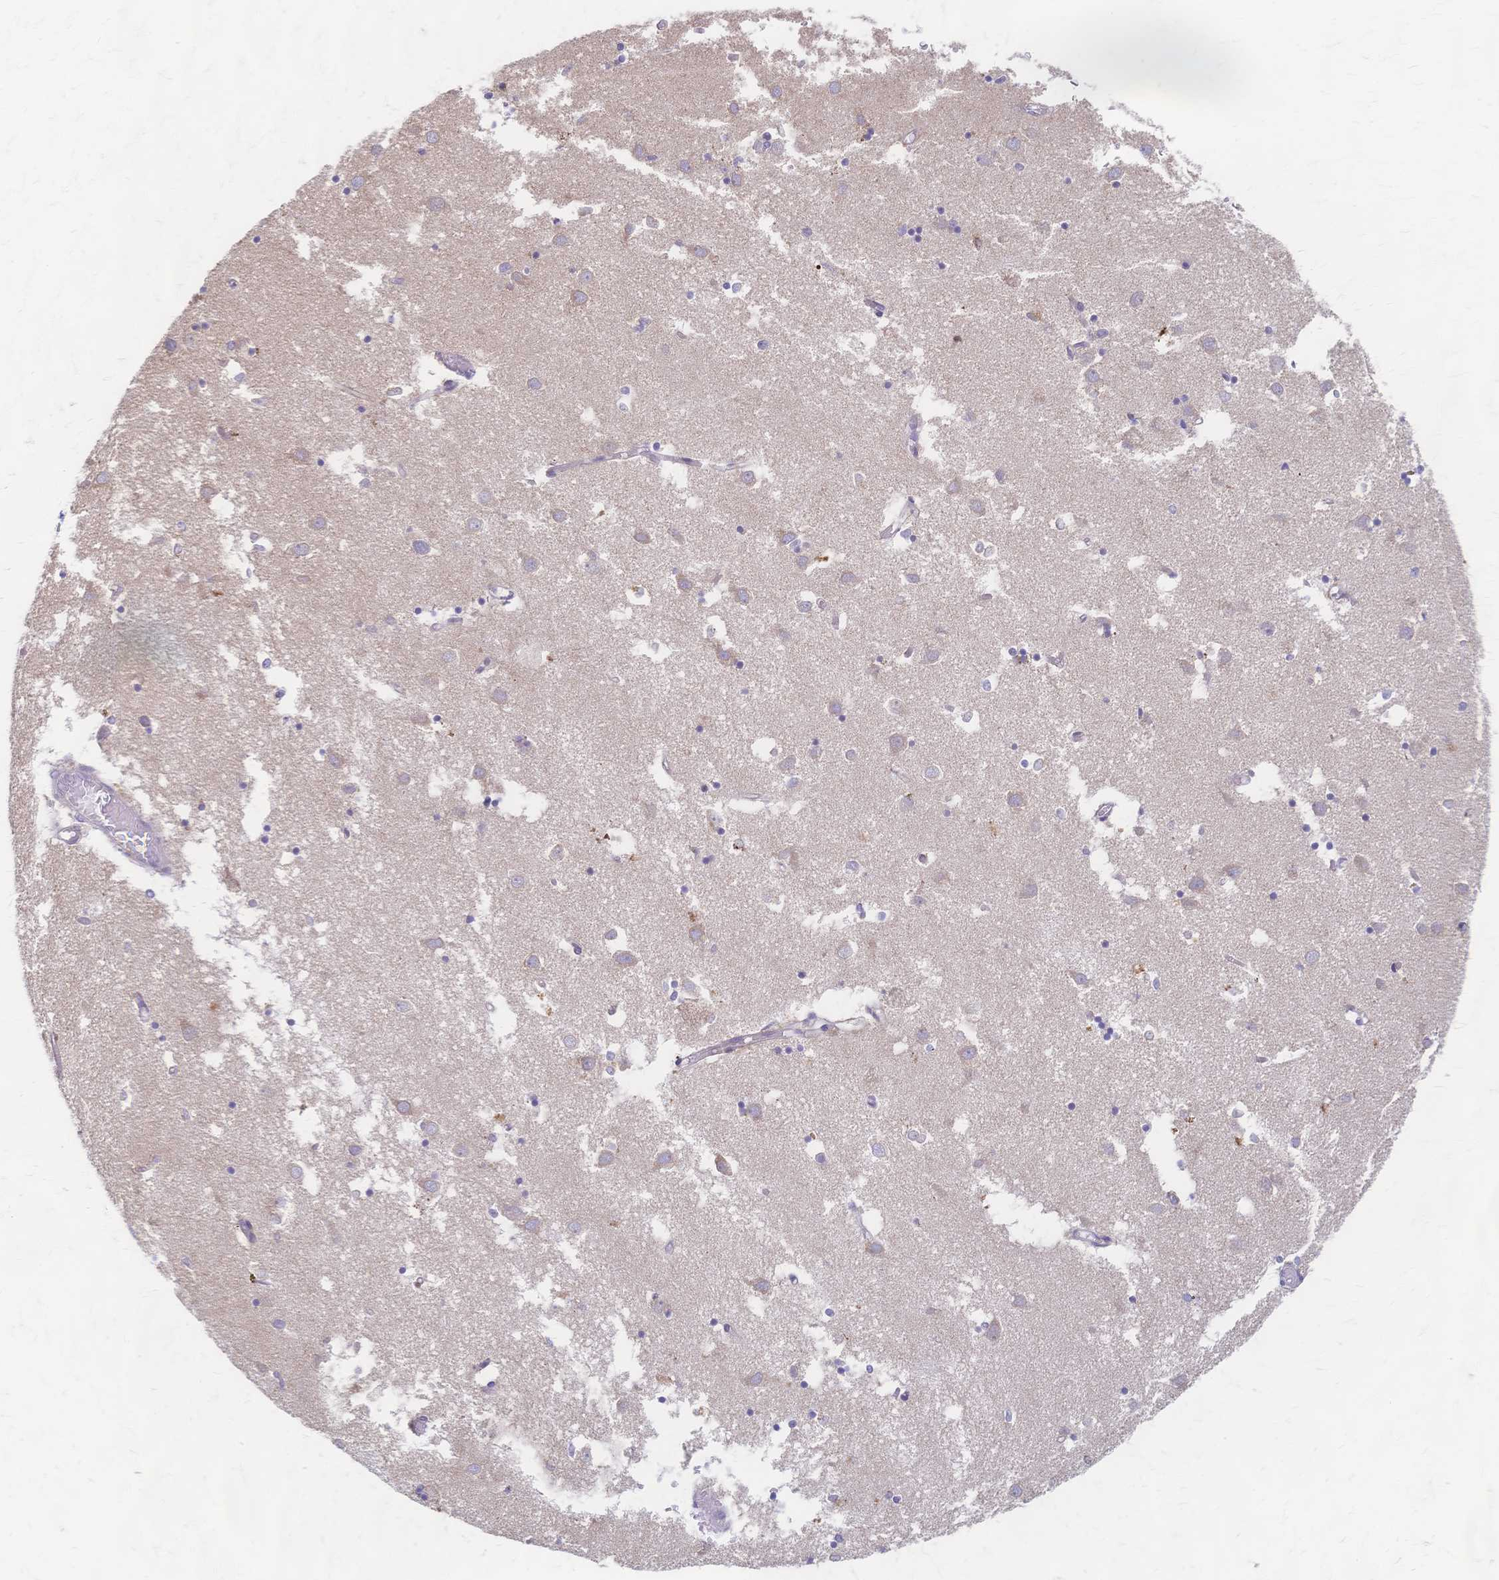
{"staining": {"intensity": "negative", "quantity": "none", "location": "none"}, "tissue": "caudate", "cell_type": "Glial cells", "image_type": "normal", "snomed": [{"axis": "morphology", "description": "Normal tissue, NOS"}, {"axis": "topography", "description": "Lateral ventricle wall"}], "caption": "A high-resolution histopathology image shows immunohistochemistry staining of normal caudate, which displays no significant staining in glial cells.", "gene": "CYB5A", "patient": {"sex": "male", "age": 70}}